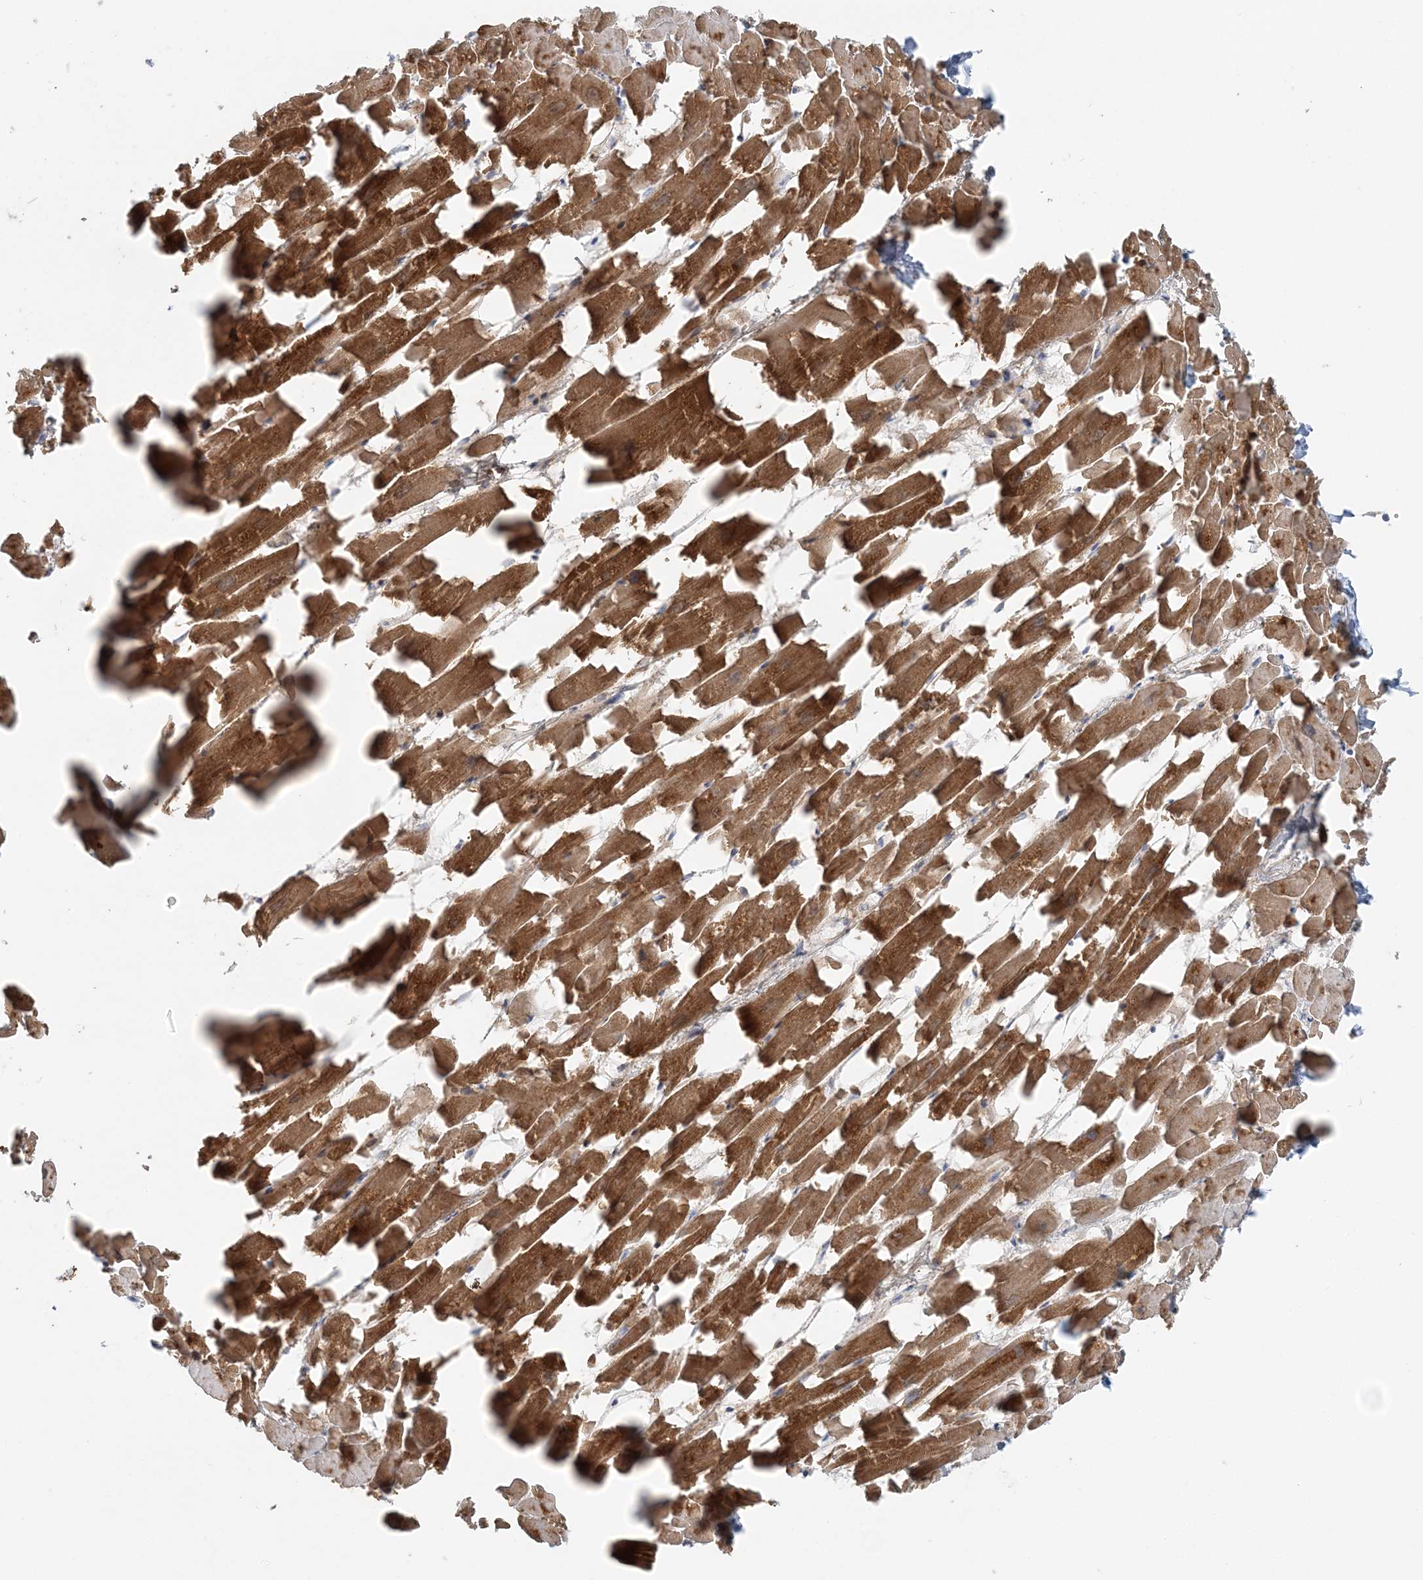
{"staining": {"intensity": "strong", "quantity": "25%-75%", "location": "cytoplasmic/membranous"}, "tissue": "heart muscle", "cell_type": "Cardiomyocytes", "image_type": "normal", "snomed": [{"axis": "morphology", "description": "Normal tissue, NOS"}, {"axis": "topography", "description": "Heart"}], "caption": "A brown stain shows strong cytoplasmic/membranous expression of a protein in cardiomyocytes of normal human heart muscle.", "gene": "PCCB", "patient": {"sex": "female", "age": 64}}